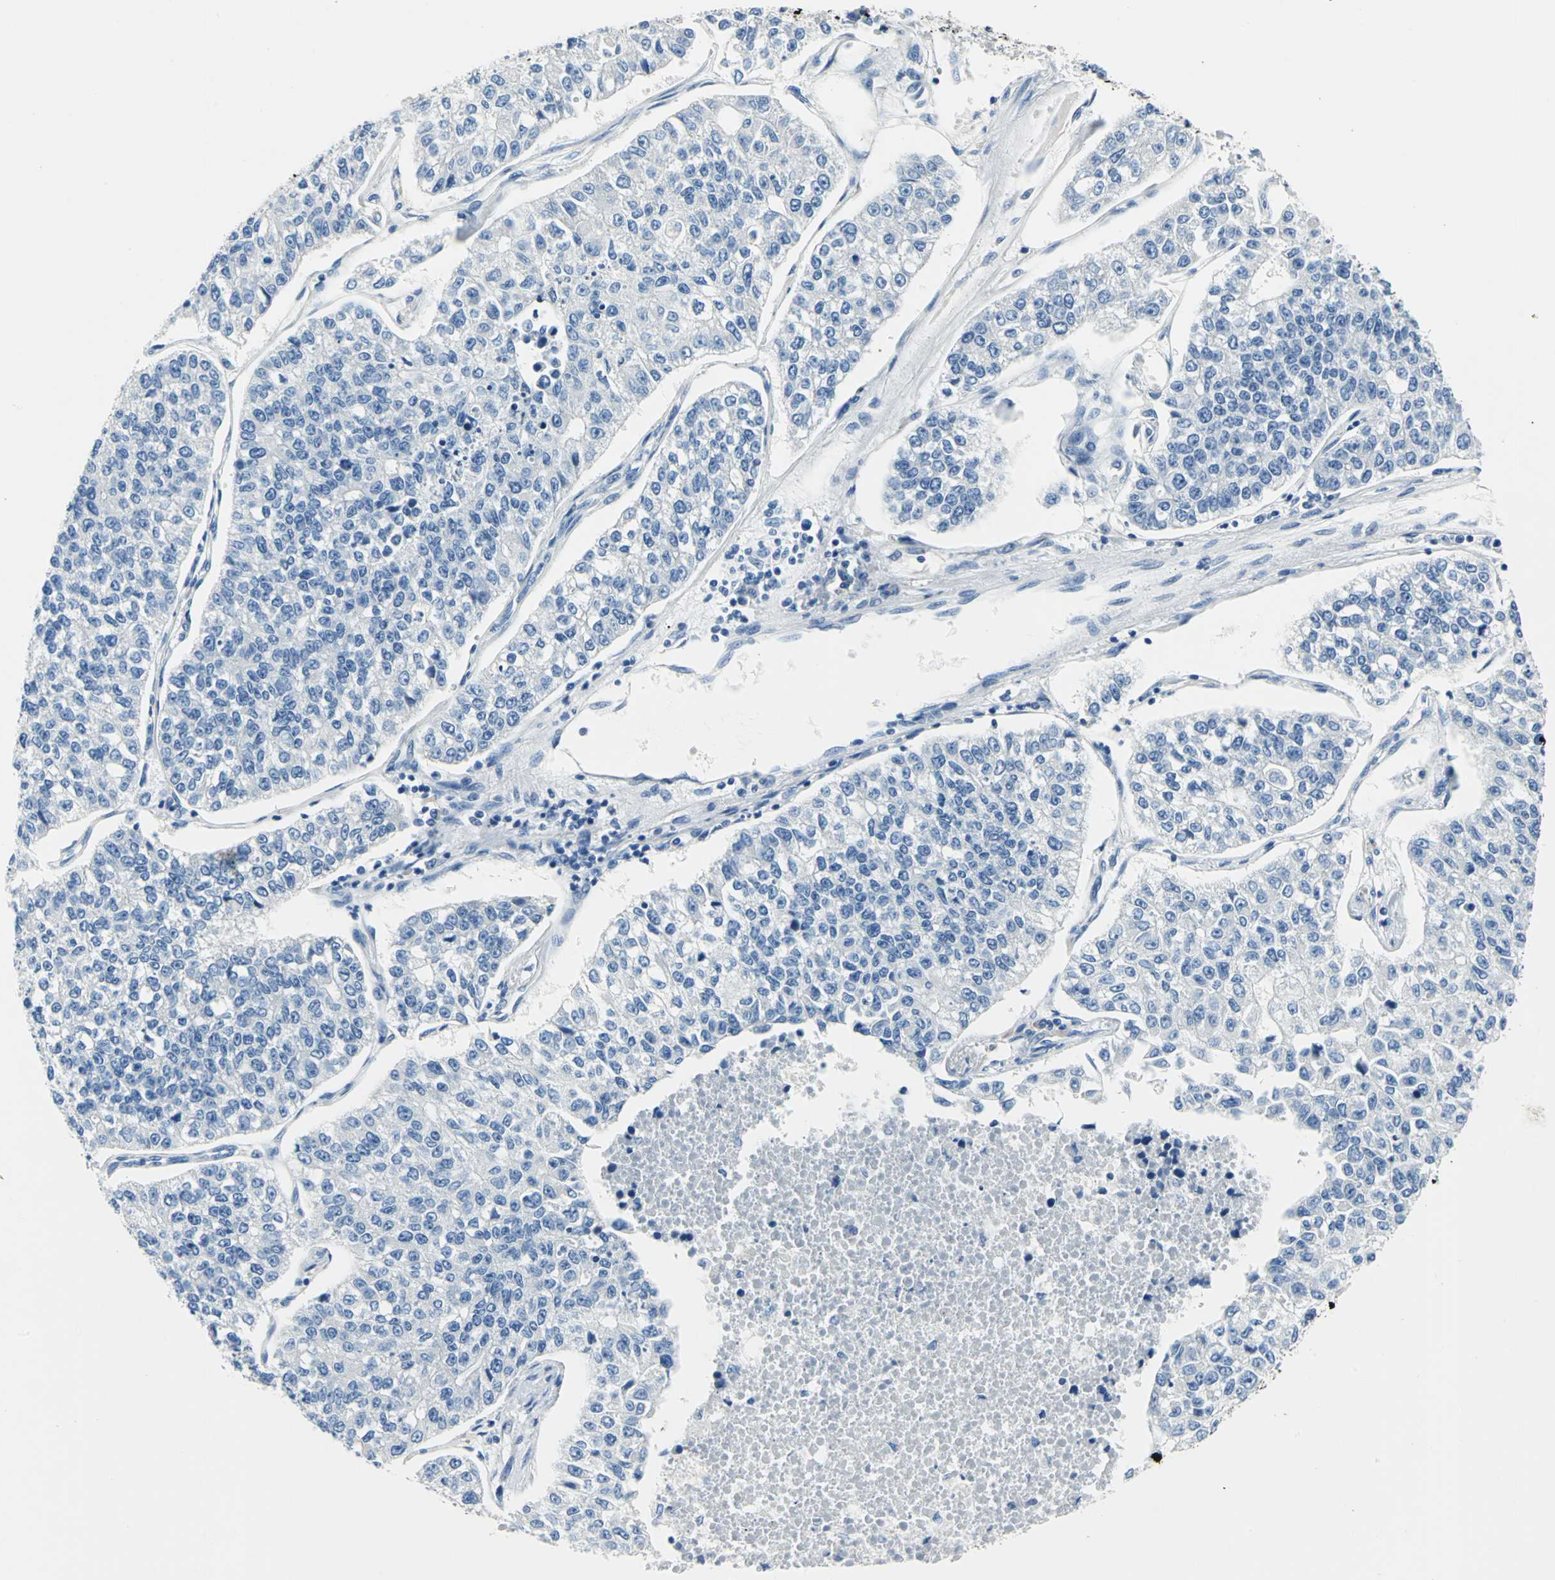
{"staining": {"intensity": "negative", "quantity": "none", "location": "none"}, "tissue": "lung cancer", "cell_type": "Tumor cells", "image_type": "cancer", "snomed": [{"axis": "morphology", "description": "Adenocarcinoma, NOS"}, {"axis": "topography", "description": "Lung"}], "caption": "This photomicrograph is of lung cancer (adenocarcinoma) stained with immunohistochemistry to label a protein in brown with the nuclei are counter-stained blue. There is no positivity in tumor cells.", "gene": "TRIM25", "patient": {"sex": "male", "age": 49}}